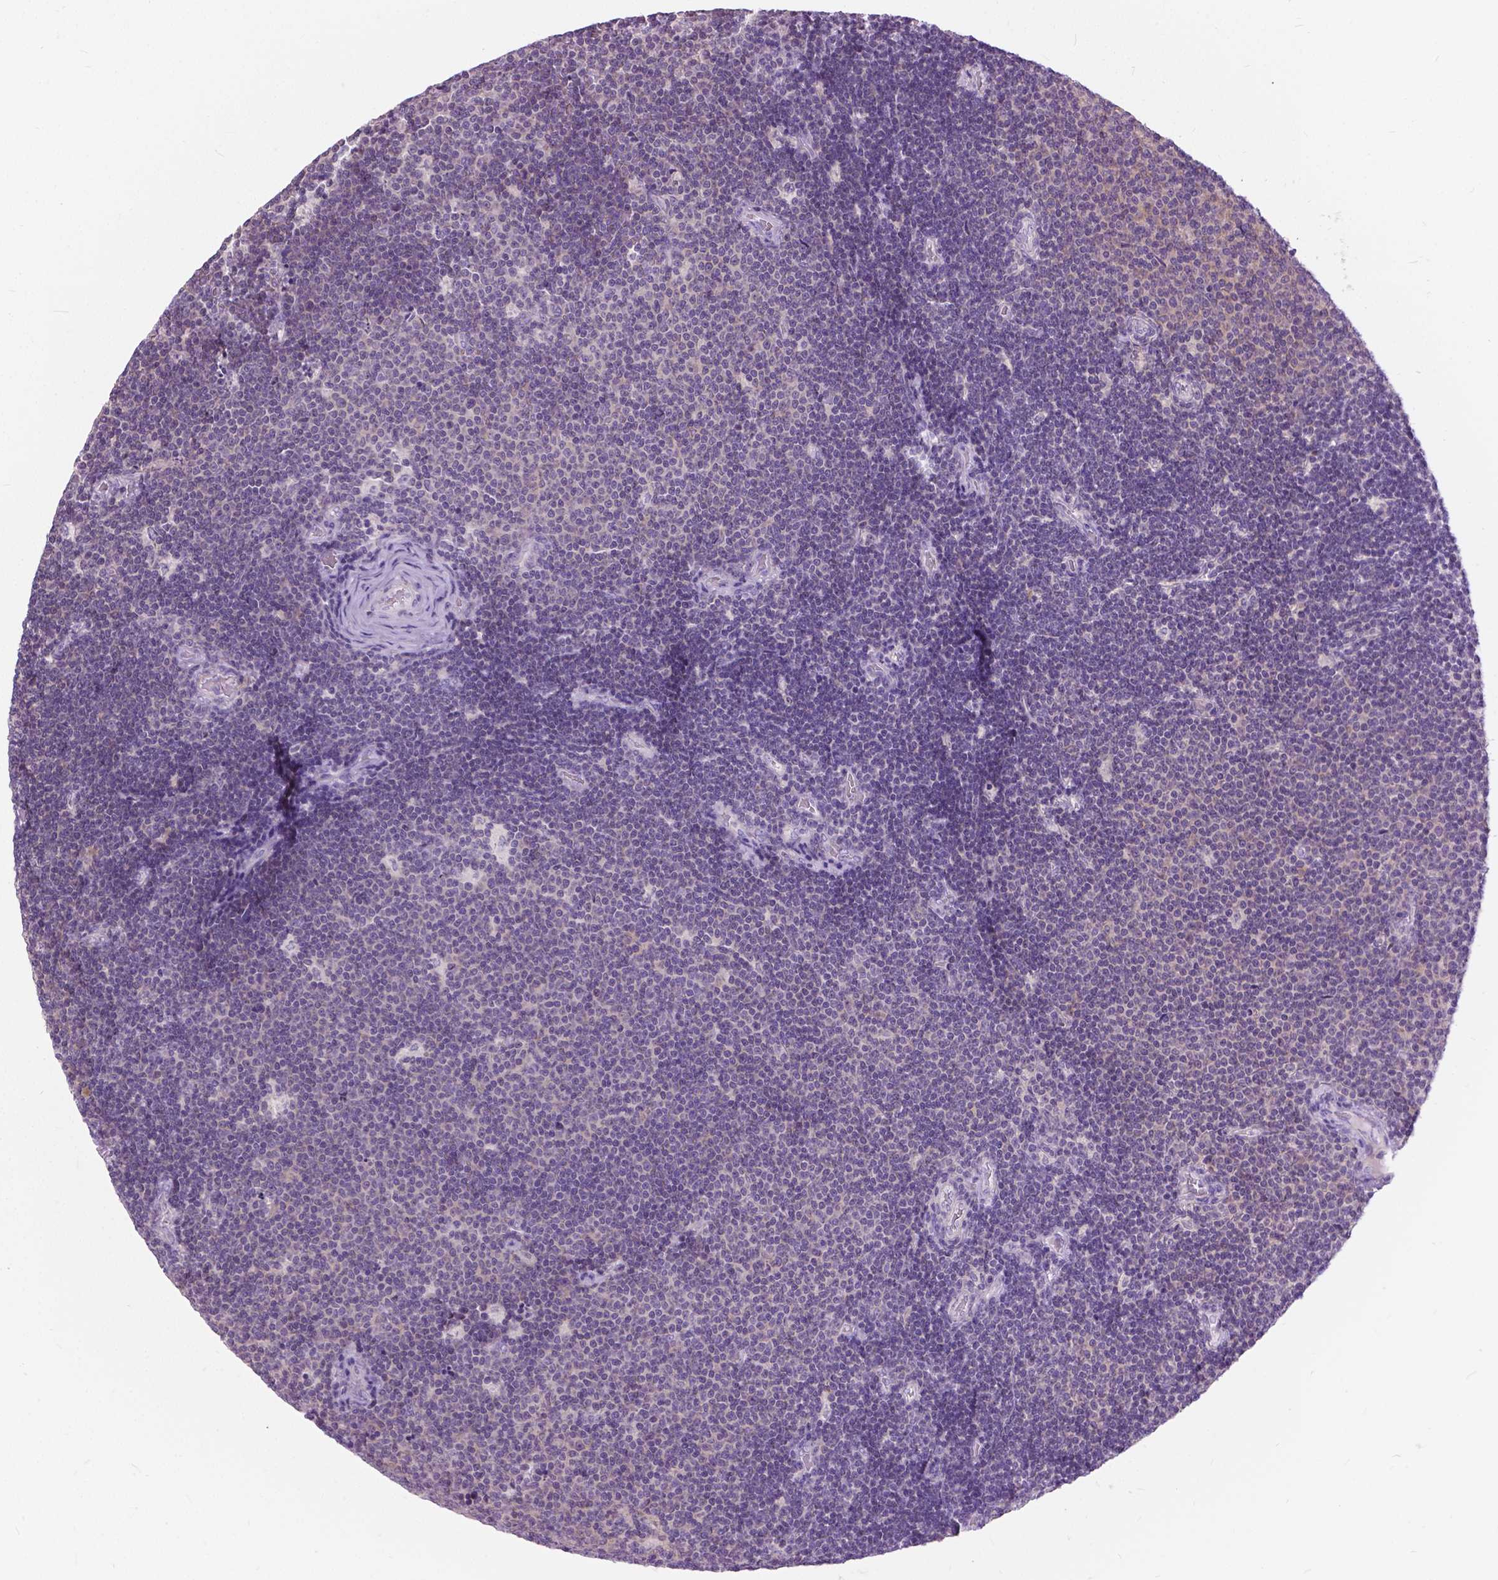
{"staining": {"intensity": "negative", "quantity": "none", "location": "none"}, "tissue": "lymphoma", "cell_type": "Tumor cells", "image_type": "cancer", "snomed": [{"axis": "morphology", "description": "Malignant lymphoma, non-Hodgkin's type, Low grade"}, {"axis": "topography", "description": "Brain"}], "caption": "High power microscopy histopathology image of an immunohistochemistry histopathology image of lymphoma, revealing no significant staining in tumor cells. (IHC, brightfield microscopy, high magnification).", "gene": "JAK3", "patient": {"sex": "female", "age": 66}}